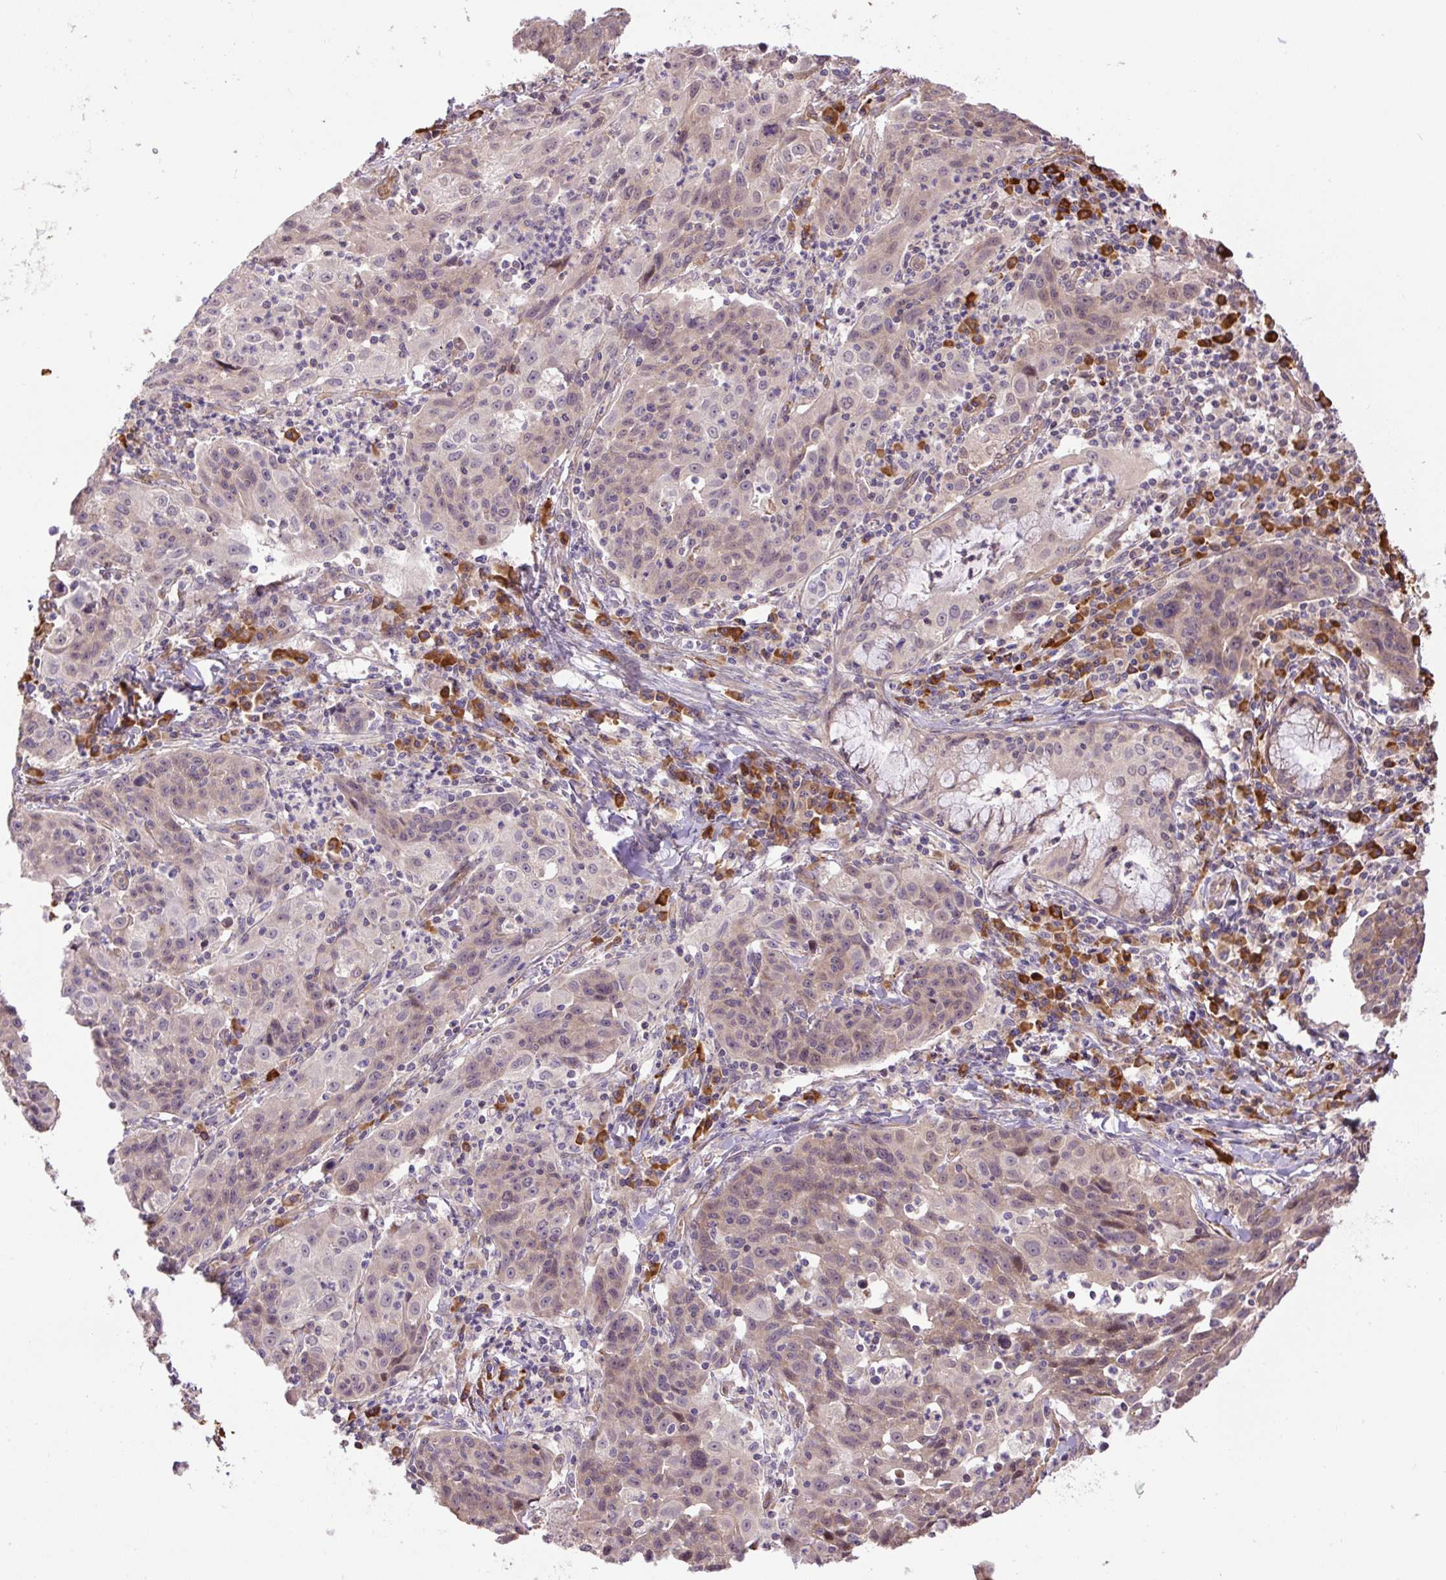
{"staining": {"intensity": "weak", "quantity": ">75%", "location": "cytoplasmic/membranous"}, "tissue": "lung cancer", "cell_type": "Tumor cells", "image_type": "cancer", "snomed": [{"axis": "morphology", "description": "Squamous cell carcinoma, NOS"}, {"axis": "morphology", "description": "Squamous cell carcinoma, metastatic, NOS"}, {"axis": "topography", "description": "Bronchus"}, {"axis": "topography", "description": "Lung"}], "caption": "This is an image of immunohistochemistry staining of lung metastatic squamous cell carcinoma, which shows weak staining in the cytoplasmic/membranous of tumor cells.", "gene": "PPME1", "patient": {"sex": "male", "age": 62}}